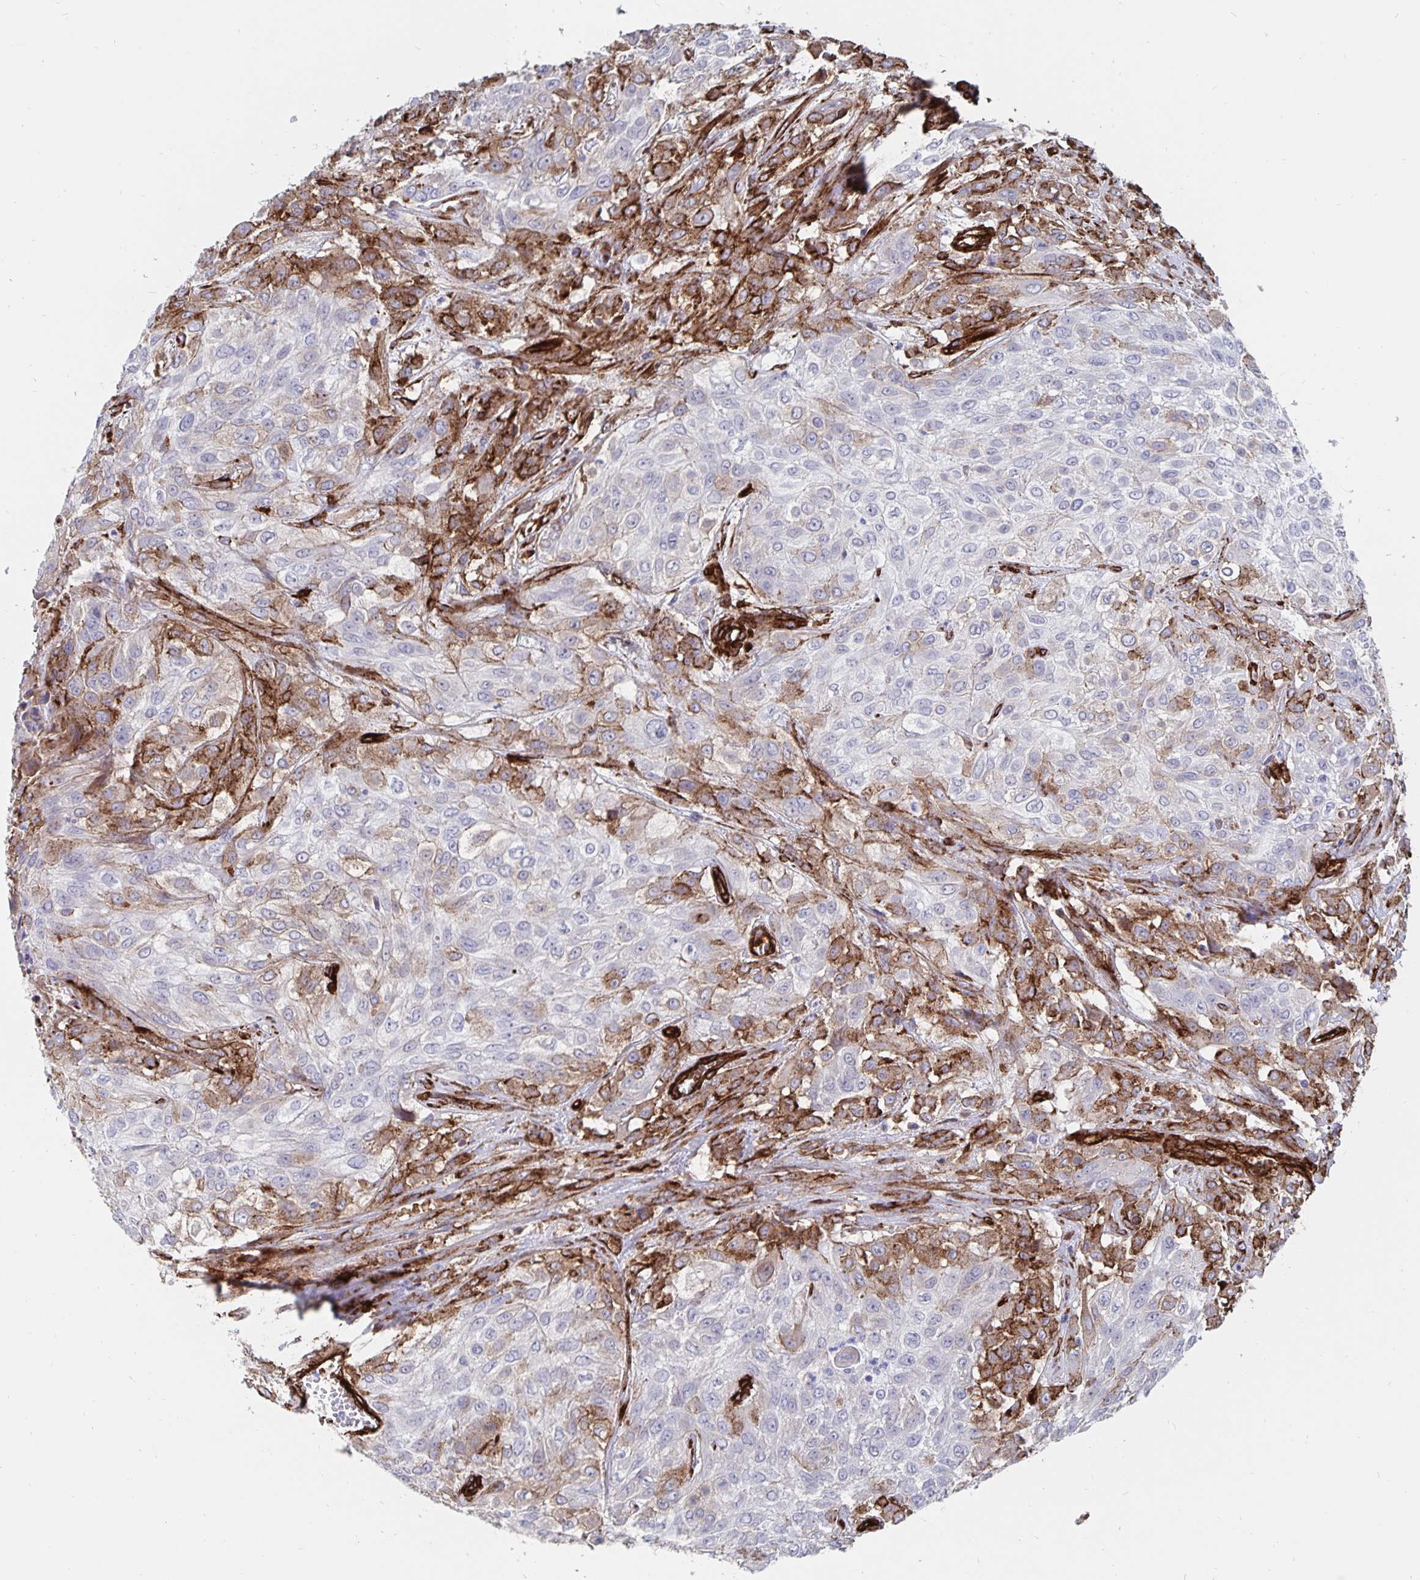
{"staining": {"intensity": "strong", "quantity": "25%-75%", "location": "cytoplasmic/membranous"}, "tissue": "urothelial cancer", "cell_type": "Tumor cells", "image_type": "cancer", "snomed": [{"axis": "morphology", "description": "Urothelial carcinoma, High grade"}, {"axis": "topography", "description": "Urinary bladder"}], "caption": "A brown stain shows strong cytoplasmic/membranous positivity of a protein in human high-grade urothelial carcinoma tumor cells.", "gene": "DCHS2", "patient": {"sex": "male", "age": 57}}